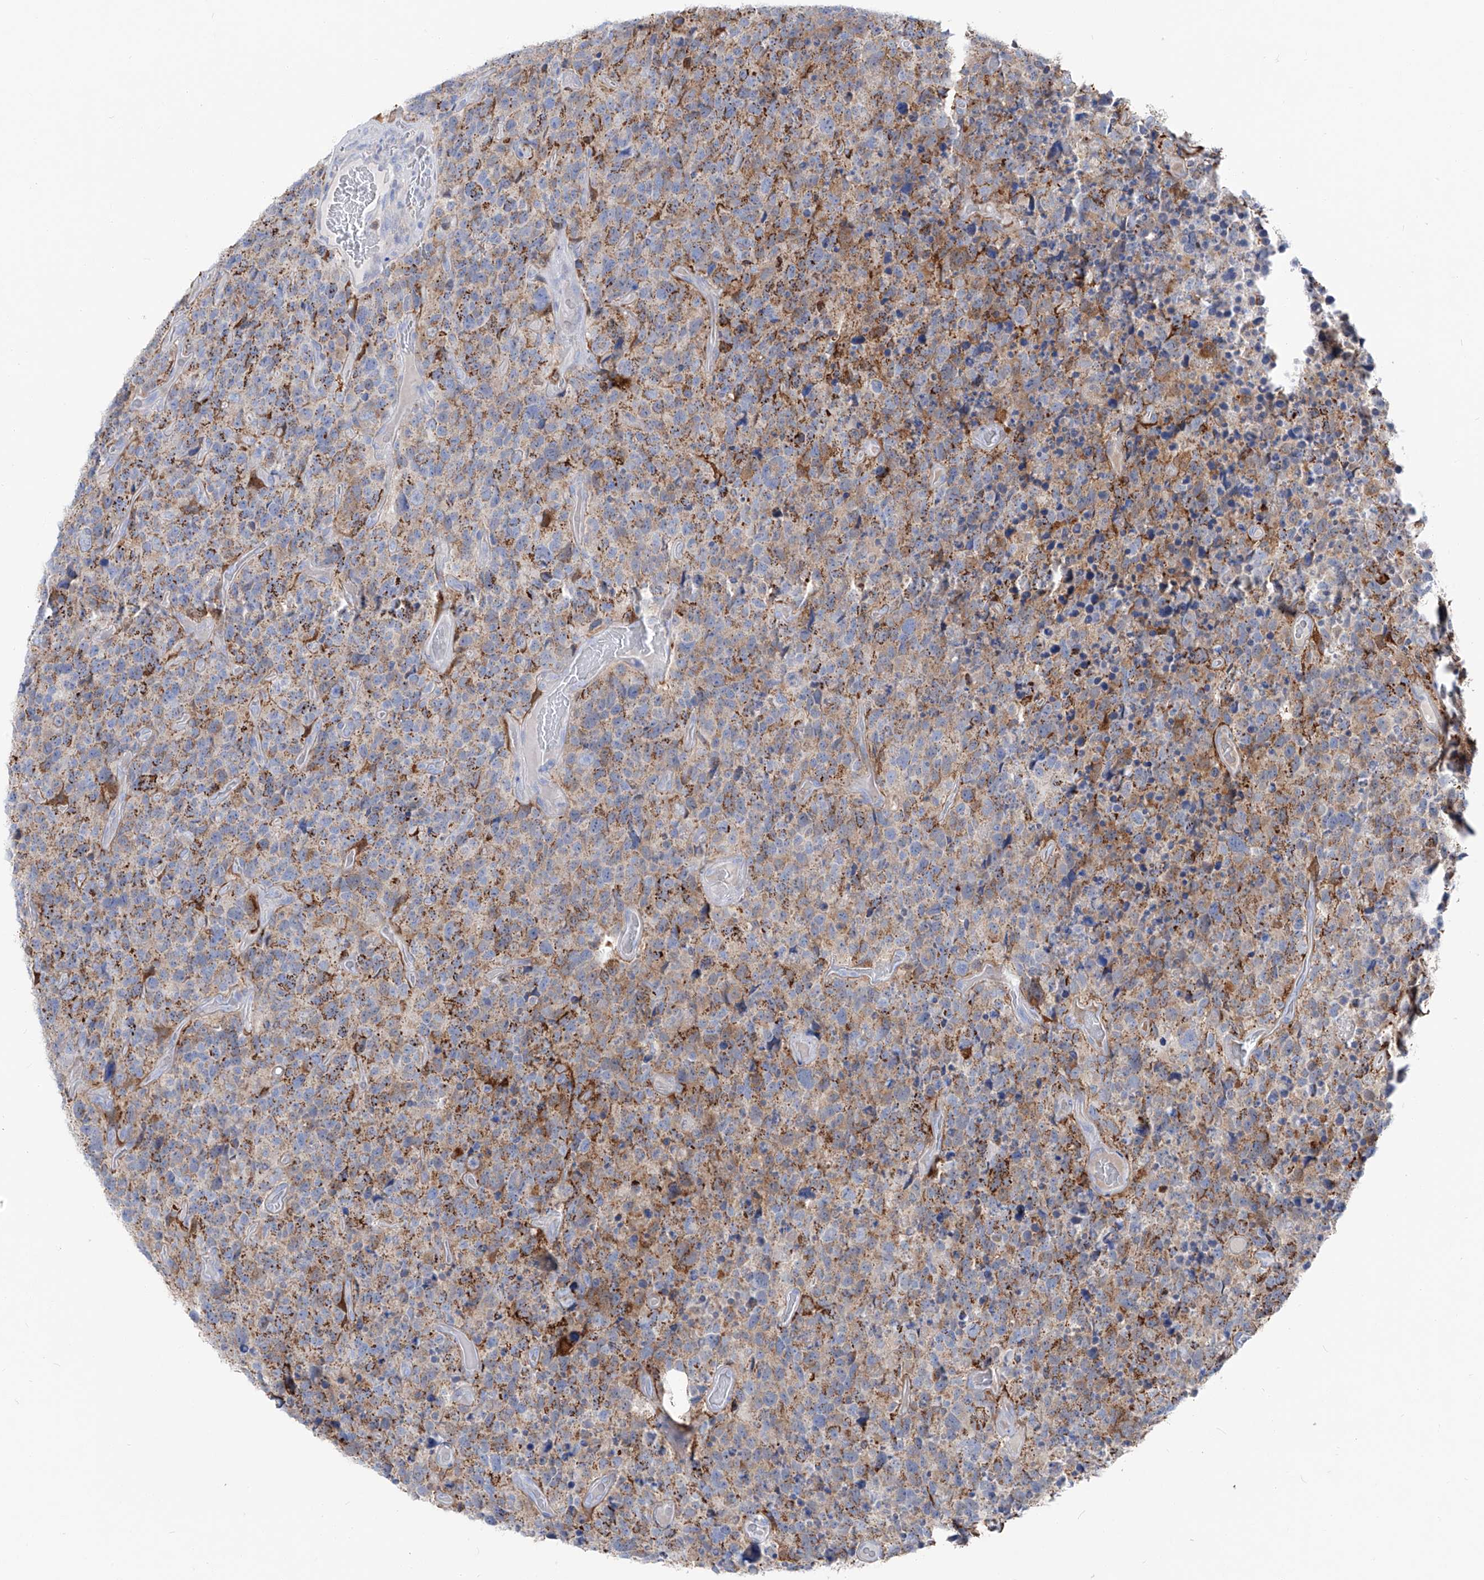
{"staining": {"intensity": "moderate", "quantity": "<25%", "location": "cytoplasmic/membranous"}, "tissue": "glioma", "cell_type": "Tumor cells", "image_type": "cancer", "snomed": [{"axis": "morphology", "description": "Glioma, malignant, High grade"}, {"axis": "topography", "description": "Brain"}], "caption": "Immunohistochemistry histopathology image of neoplastic tissue: human high-grade glioma (malignant) stained using immunohistochemistry (IHC) displays low levels of moderate protein expression localized specifically in the cytoplasmic/membranous of tumor cells, appearing as a cytoplasmic/membranous brown color.", "gene": "UFL1", "patient": {"sex": "male", "age": 69}}